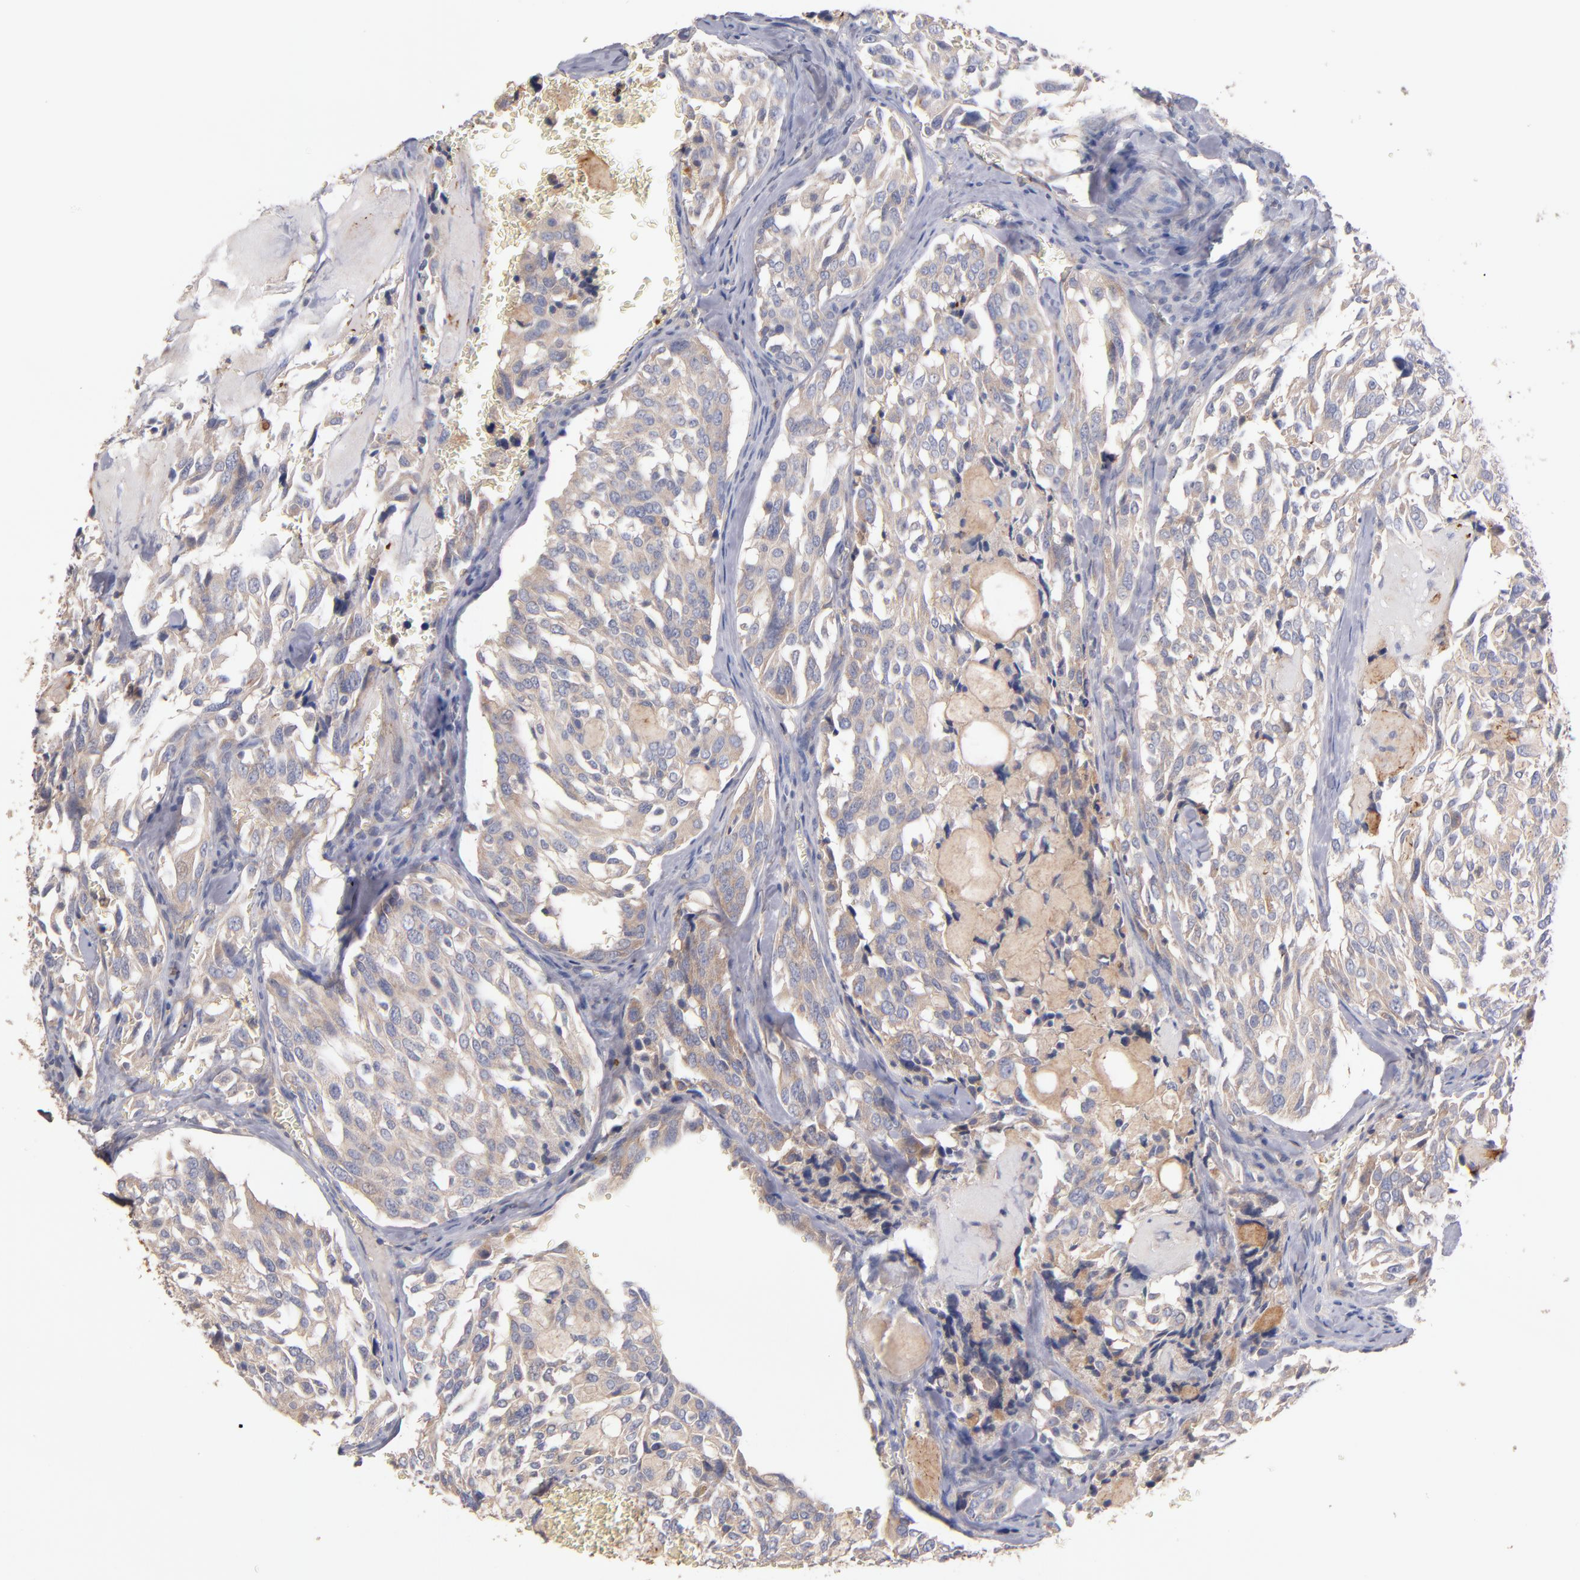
{"staining": {"intensity": "weak", "quantity": ">75%", "location": "cytoplasmic/membranous"}, "tissue": "thyroid cancer", "cell_type": "Tumor cells", "image_type": "cancer", "snomed": [{"axis": "morphology", "description": "Carcinoma, NOS"}, {"axis": "morphology", "description": "Carcinoid, malignant, NOS"}, {"axis": "topography", "description": "Thyroid gland"}], "caption": "Thyroid cancer (carcinoma) stained with a brown dye displays weak cytoplasmic/membranous positive staining in approximately >75% of tumor cells.", "gene": "DACT1", "patient": {"sex": "male", "age": 33}}